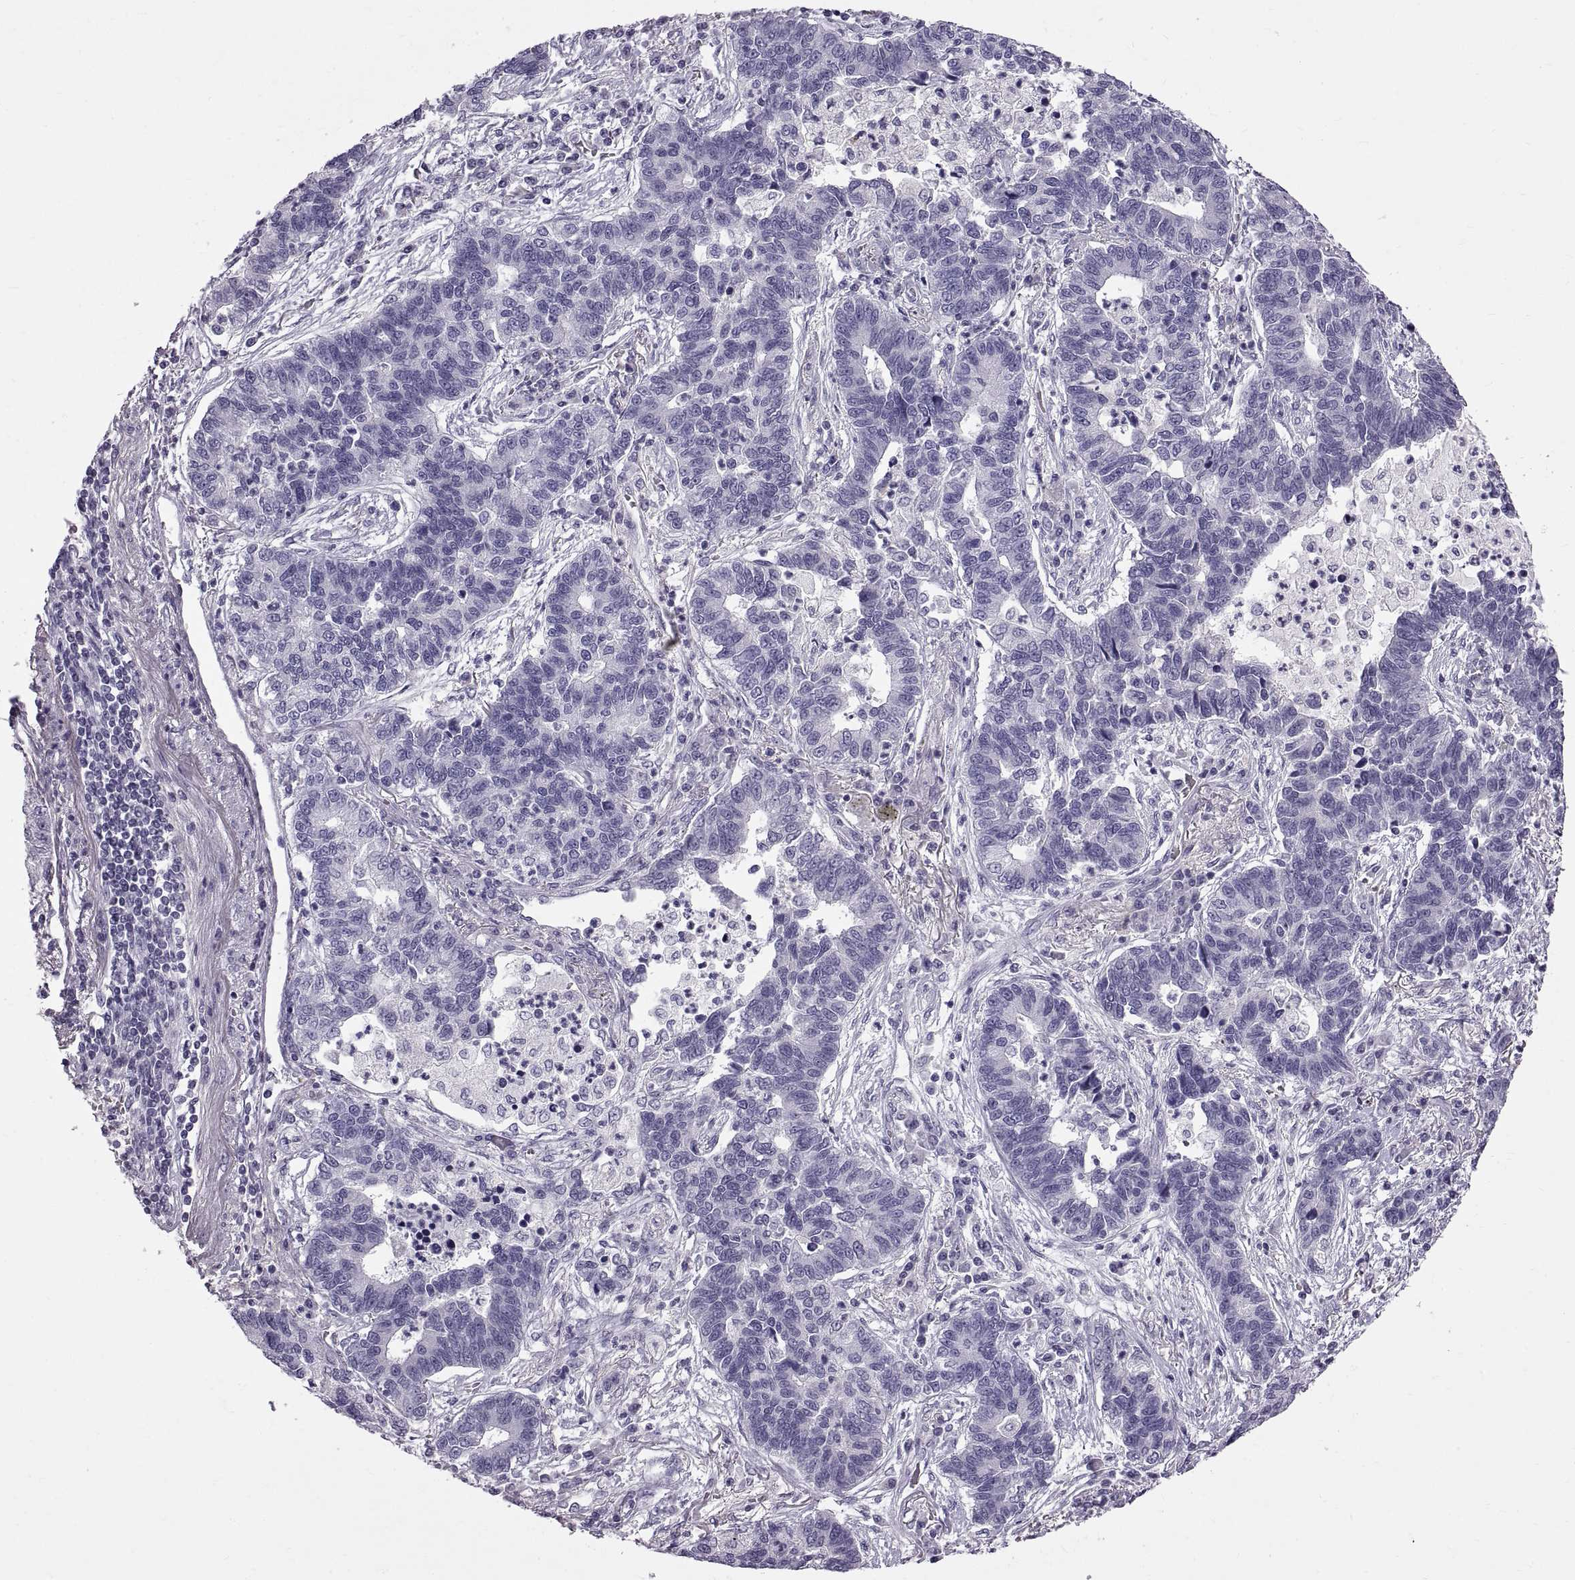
{"staining": {"intensity": "negative", "quantity": "none", "location": "none"}, "tissue": "lung cancer", "cell_type": "Tumor cells", "image_type": "cancer", "snomed": [{"axis": "morphology", "description": "Adenocarcinoma, NOS"}, {"axis": "topography", "description": "Lung"}], "caption": "The IHC histopathology image has no significant staining in tumor cells of lung cancer tissue.", "gene": "WFDC8", "patient": {"sex": "female", "age": 57}}